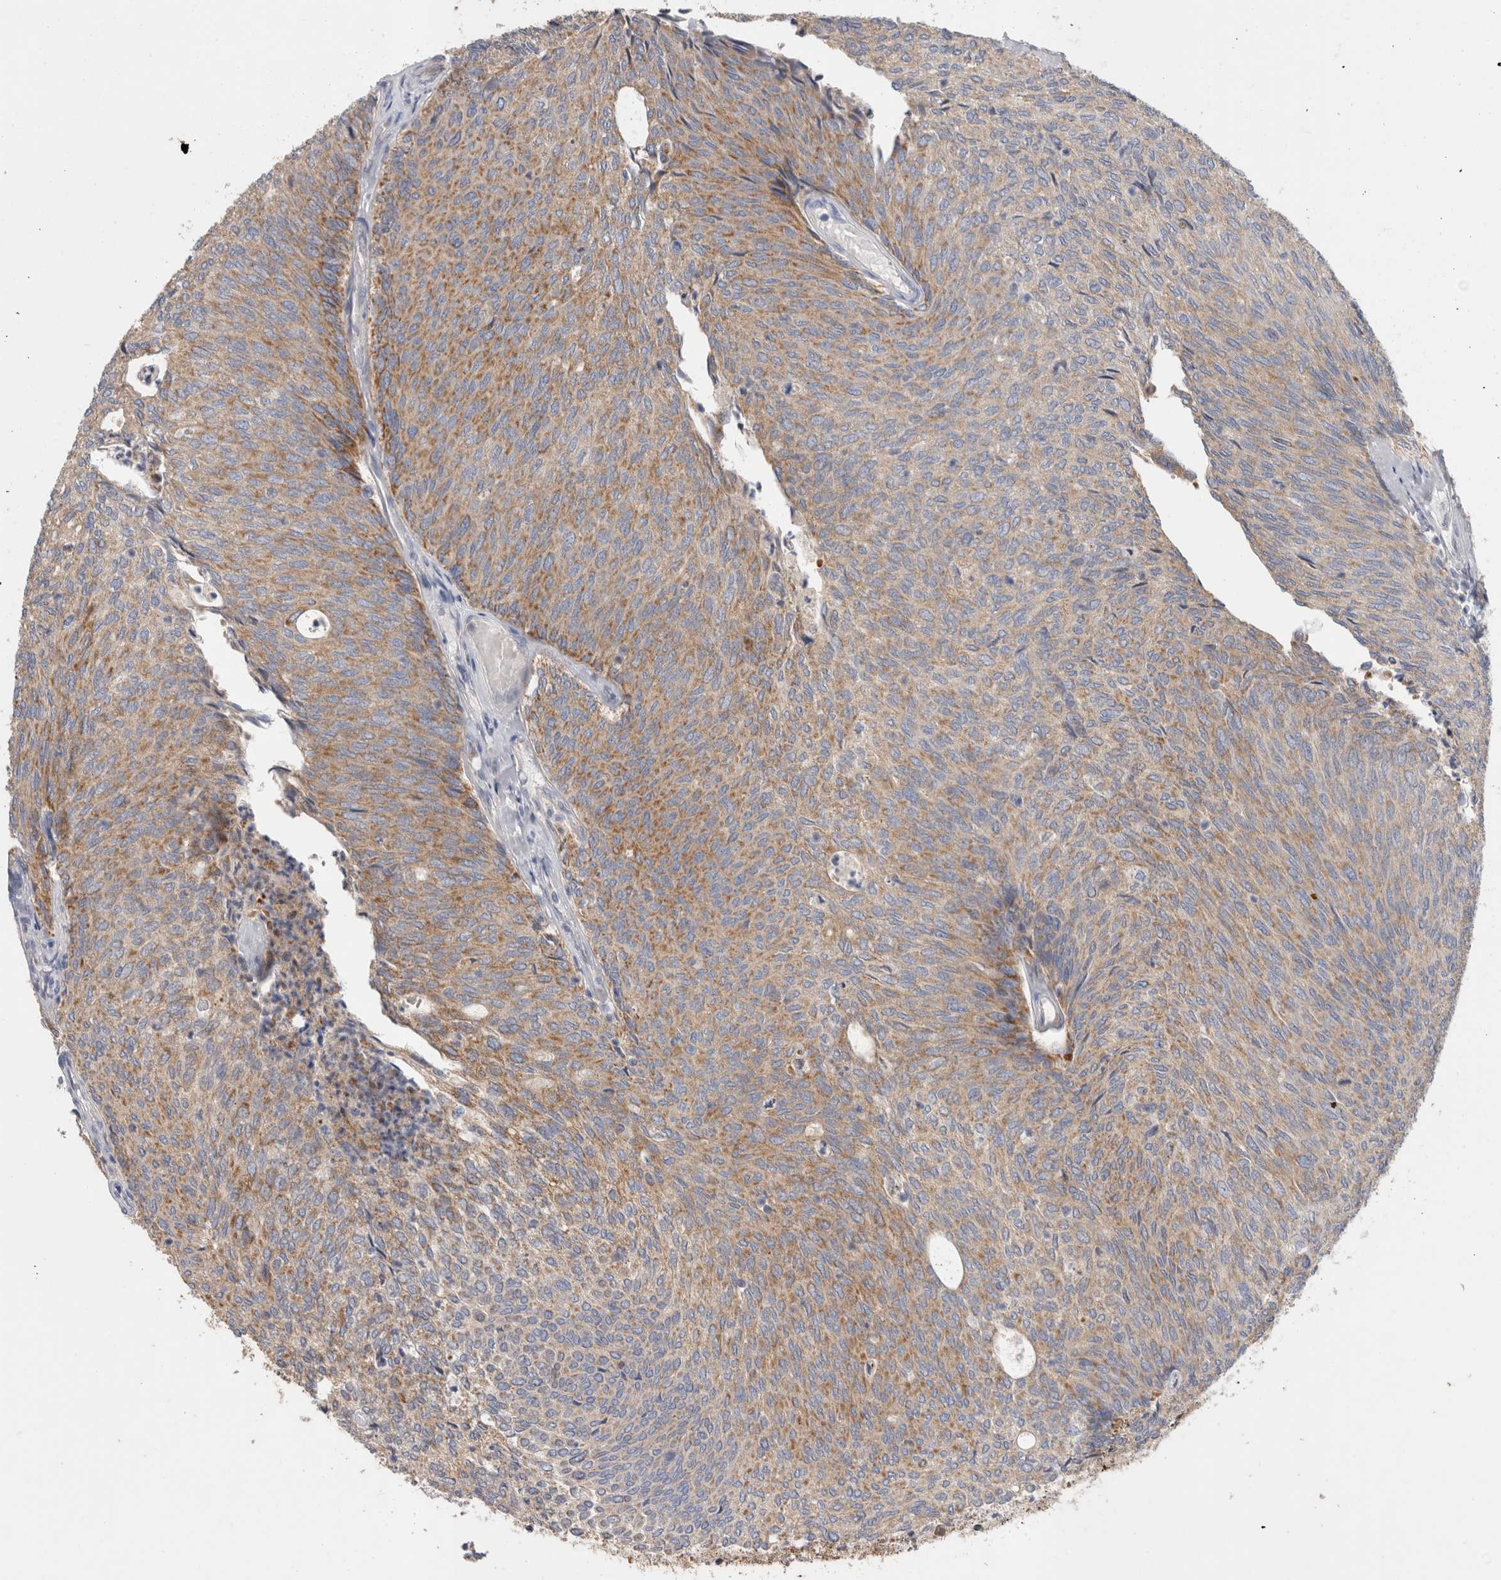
{"staining": {"intensity": "moderate", "quantity": ">75%", "location": "cytoplasmic/membranous"}, "tissue": "urothelial cancer", "cell_type": "Tumor cells", "image_type": "cancer", "snomed": [{"axis": "morphology", "description": "Urothelial carcinoma, Low grade"}, {"axis": "topography", "description": "Urinary bladder"}], "caption": "Protein positivity by immunohistochemistry (IHC) exhibits moderate cytoplasmic/membranous positivity in approximately >75% of tumor cells in low-grade urothelial carcinoma.", "gene": "IARS2", "patient": {"sex": "female", "age": 79}}